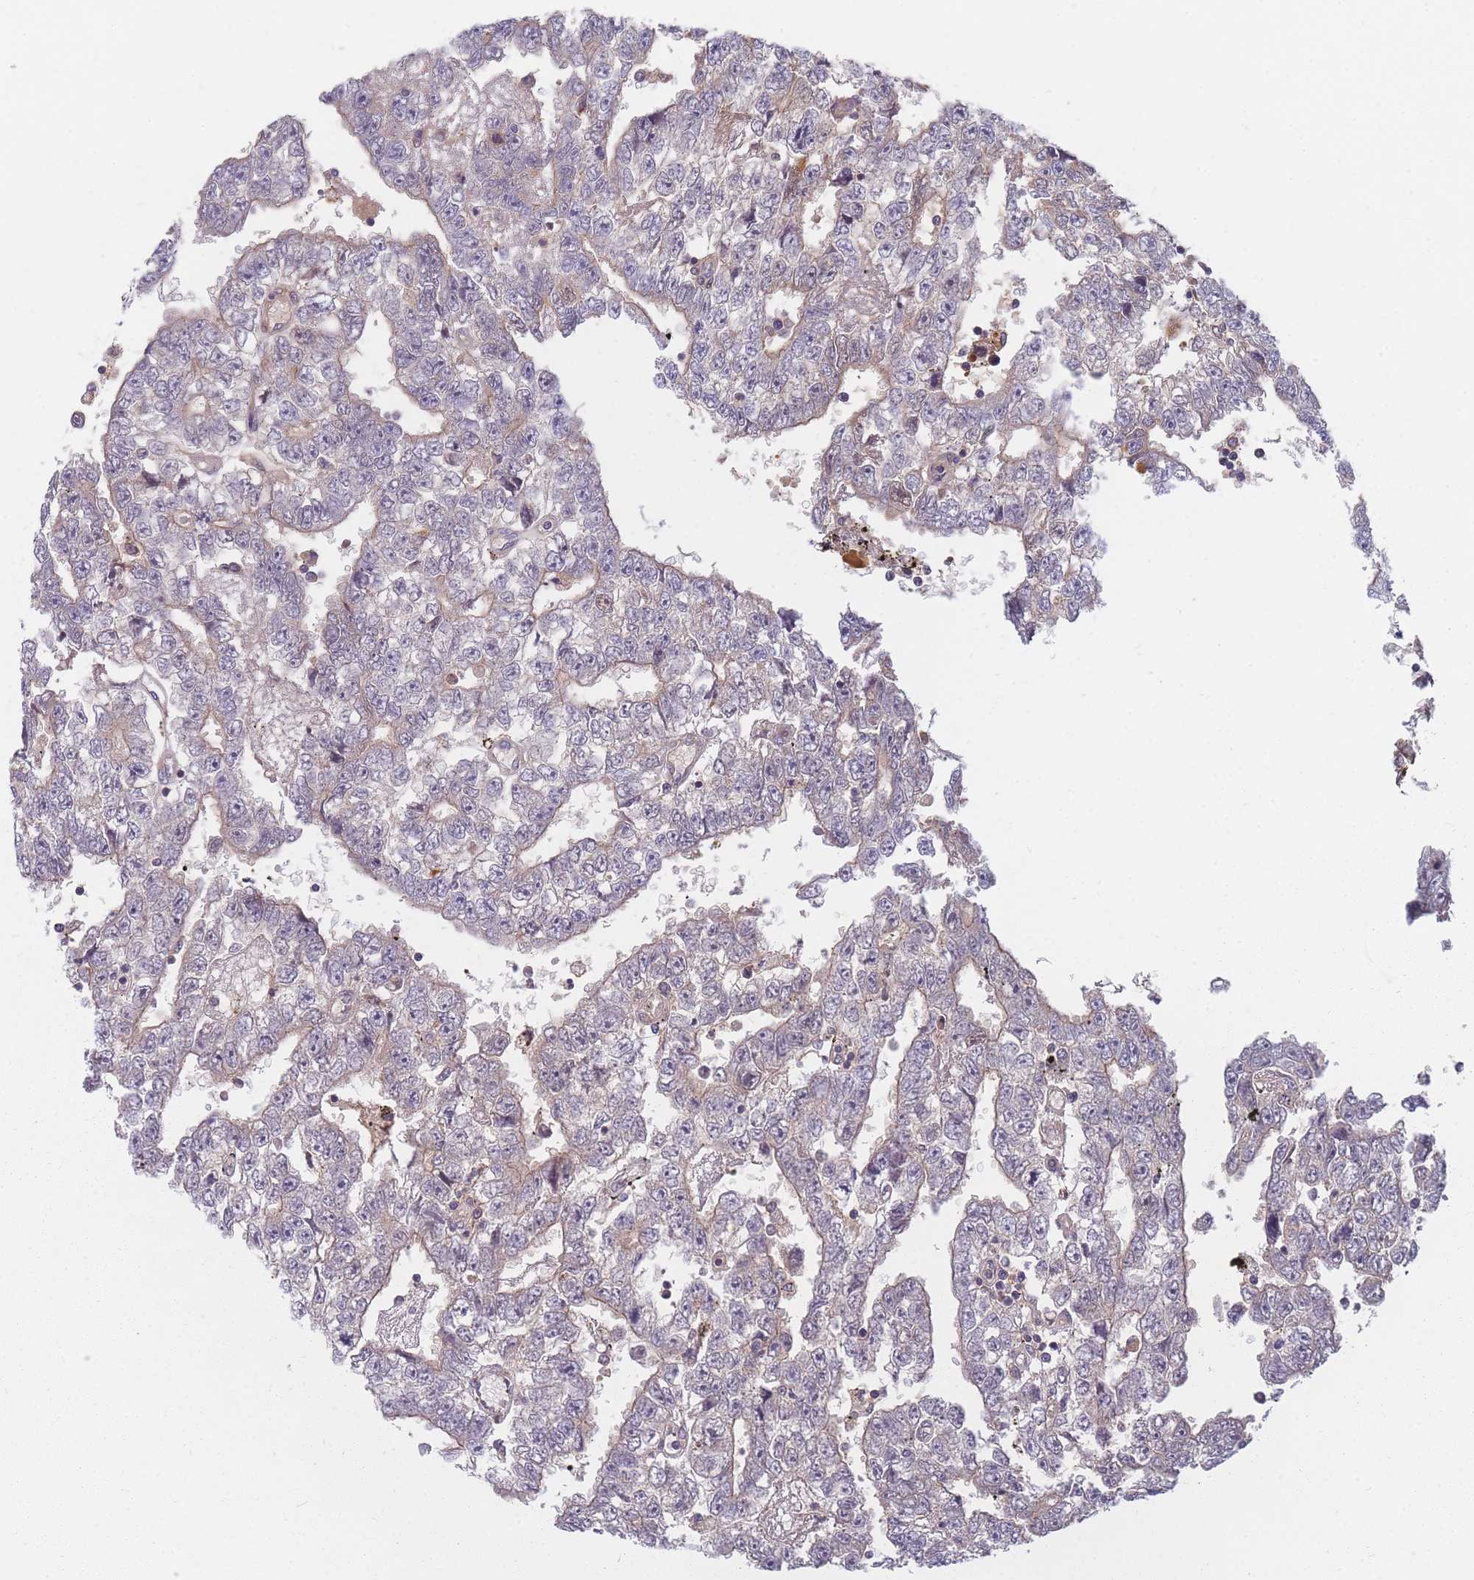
{"staining": {"intensity": "weak", "quantity": "25%-75%", "location": "cytoplasmic/membranous"}, "tissue": "testis cancer", "cell_type": "Tumor cells", "image_type": "cancer", "snomed": [{"axis": "morphology", "description": "Carcinoma, Embryonal, NOS"}, {"axis": "topography", "description": "Testis"}], "caption": "High-magnification brightfield microscopy of embryonal carcinoma (testis) stained with DAB (3,3'-diaminobenzidine) (brown) and counterstained with hematoxylin (blue). tumor cells exhibit weak cytoplasmic/membranous staining is seen in approximately25%-75% of cells.", "gene": "FAM153A", "patient": {"sex": "male", "age": 25}}